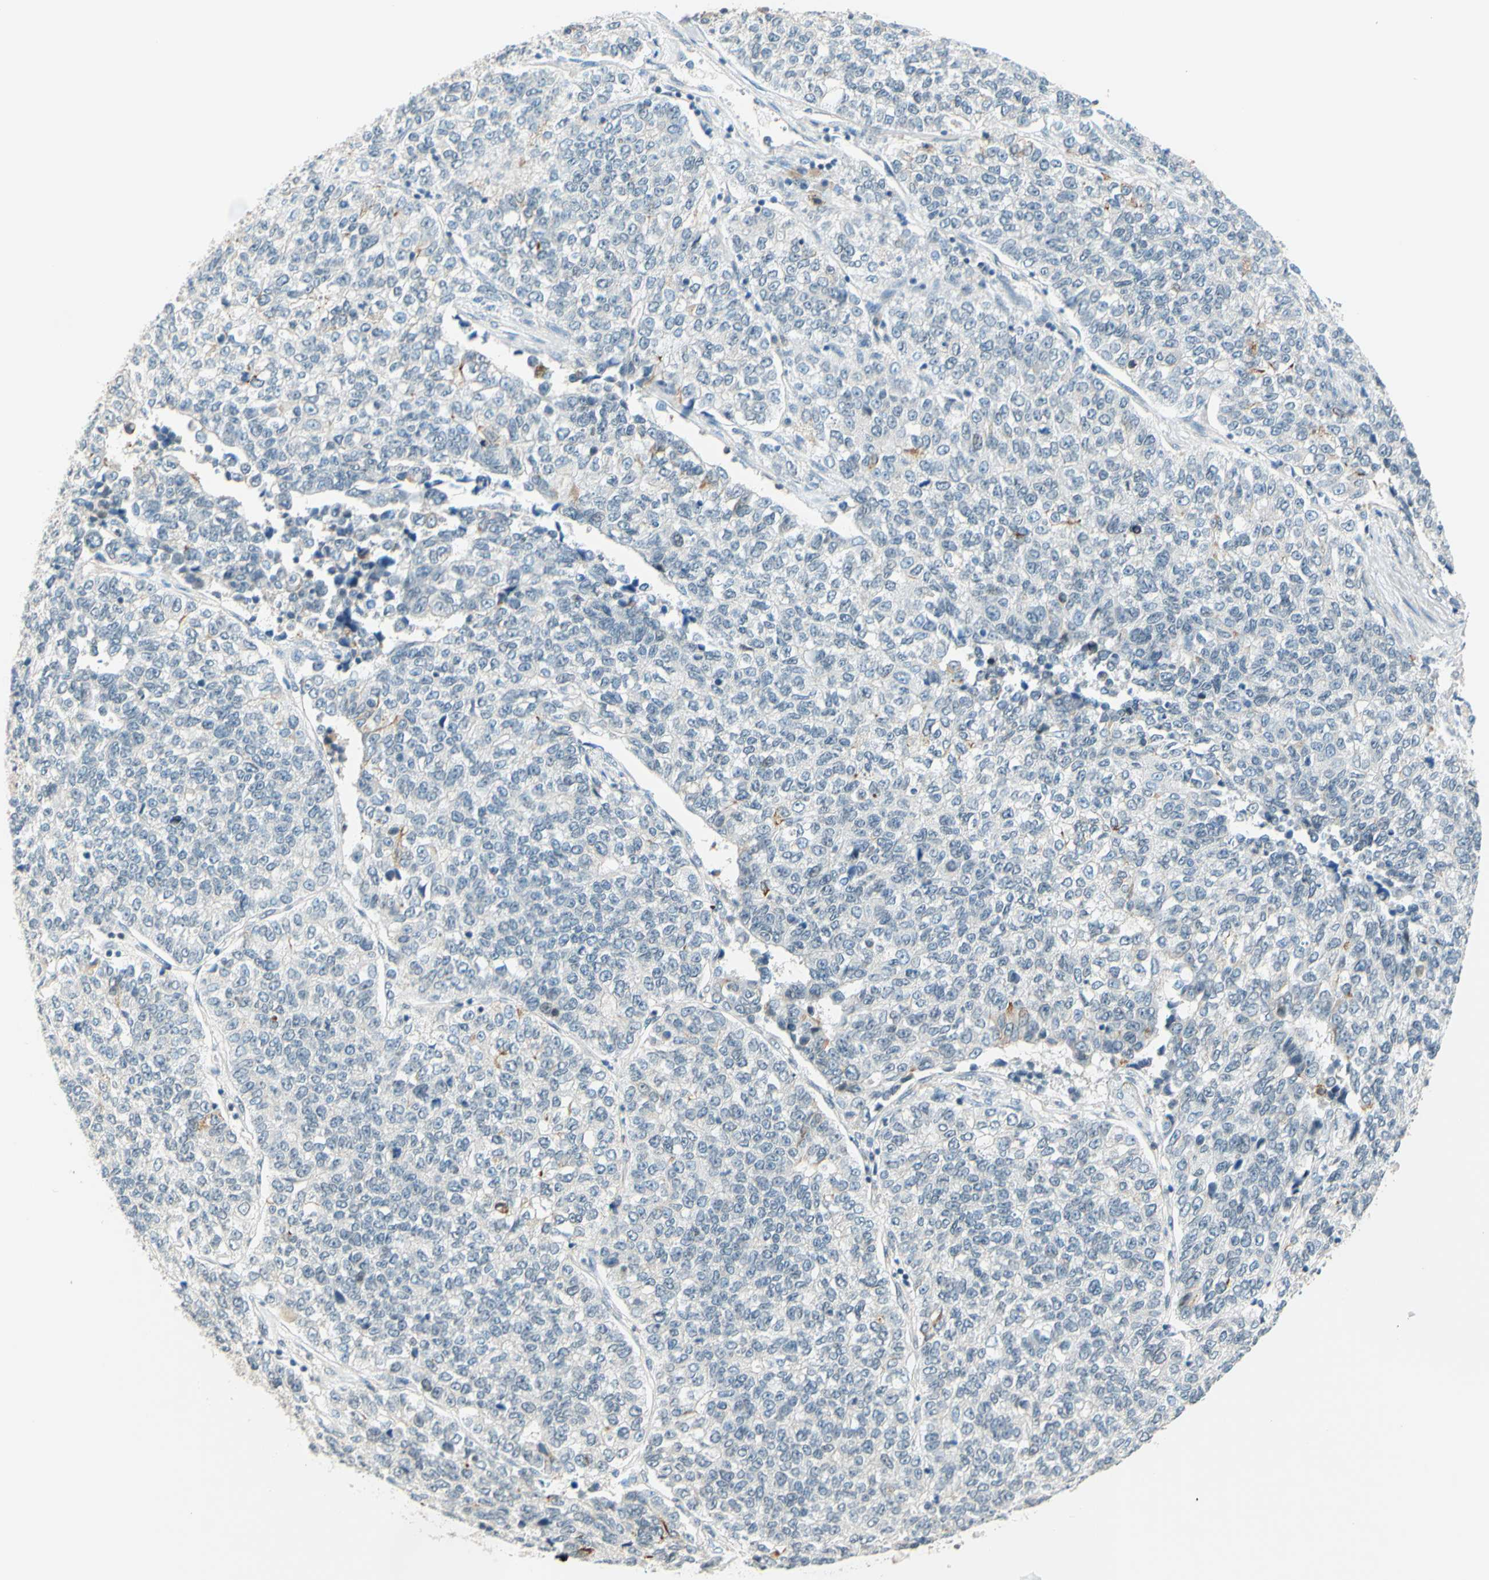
{"staining": {"intensity": "negative", "quantity": "none", "location": "none"}, "tissue": "lung cancer", "cell_type": "Tumor cells", "image_type": "cancer", "snomed": [{"axis": "morphology", "description": "Adenocarcinoma, NOS"}, {"axis": "topography", "description": "Lung"}], "caption": "There is no significant expression in tumor cells of adenocarcinoma (lung). (Brightfield microscopy of DAB (3,3'-diaminobenzidine) immunohistochemistry at high magnification).", "gene": "C2CD2L", "patient": {"sex": "male", "age": 49}}